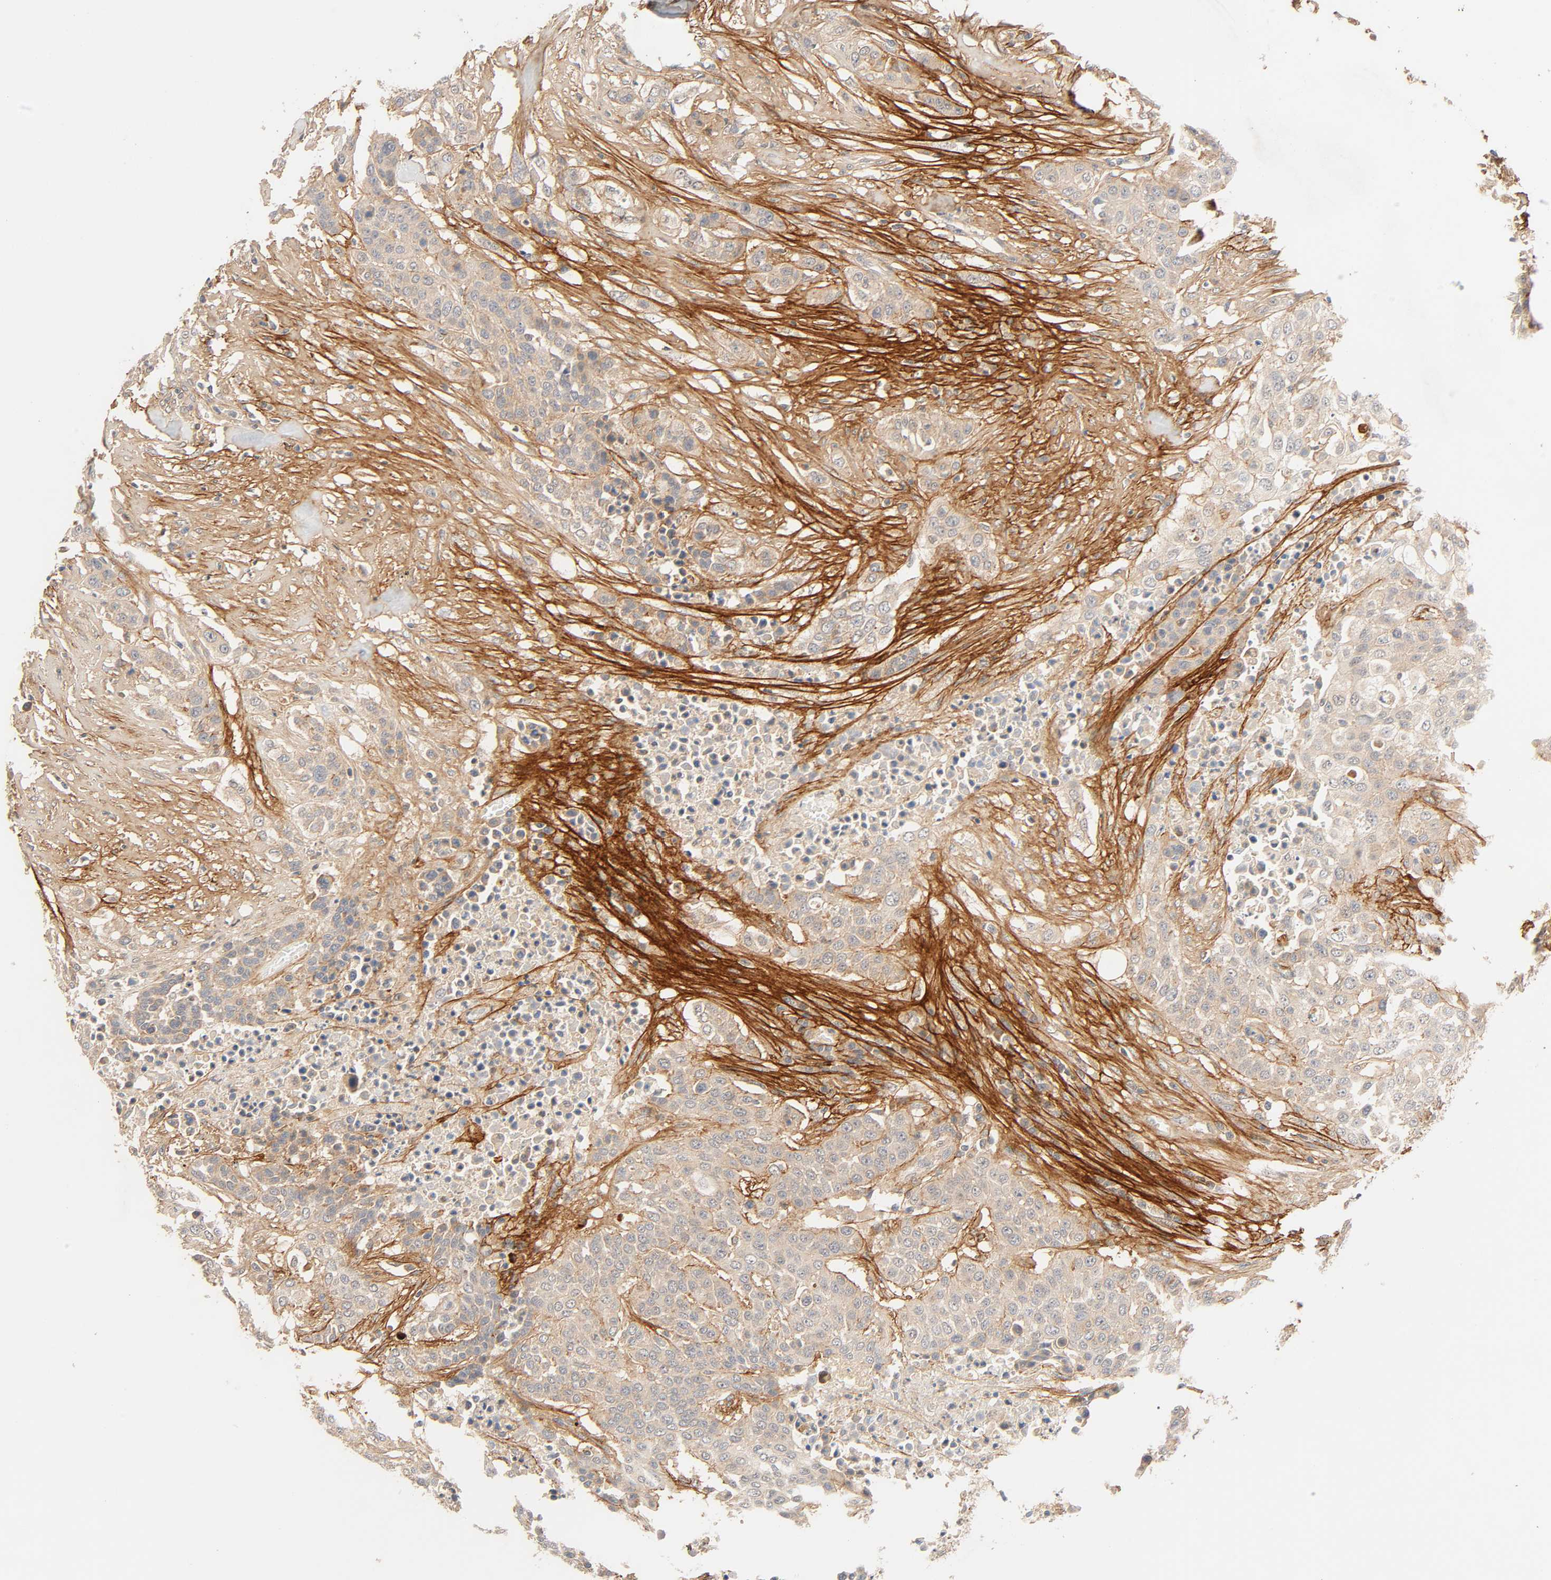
{"staining": {"intensity": "weak", "quantity": "25%-75%", "location": "cytoplasmic/membranous"}, "tissue": "urothelial cancer", "cell_type": "Tumor cells", "image_type": "cancer", "snomed": [{"axis": "morphology", "description": "Urothelial carcinoma, High grade"}, {"axis": "topography", "description": "Urinary bladder"}], "caption": "Urothelial cancer stained with IHC demonstrates weak cytoplasmic/membranous expression in about 25%-75% of tumor cells. (DAB (3,3'-diaminobenzidine) = brown stain, brightfield microscopy at high magnification).", "gene": "CACNA1G", "patient": {"sex": "male", "age": 74}}